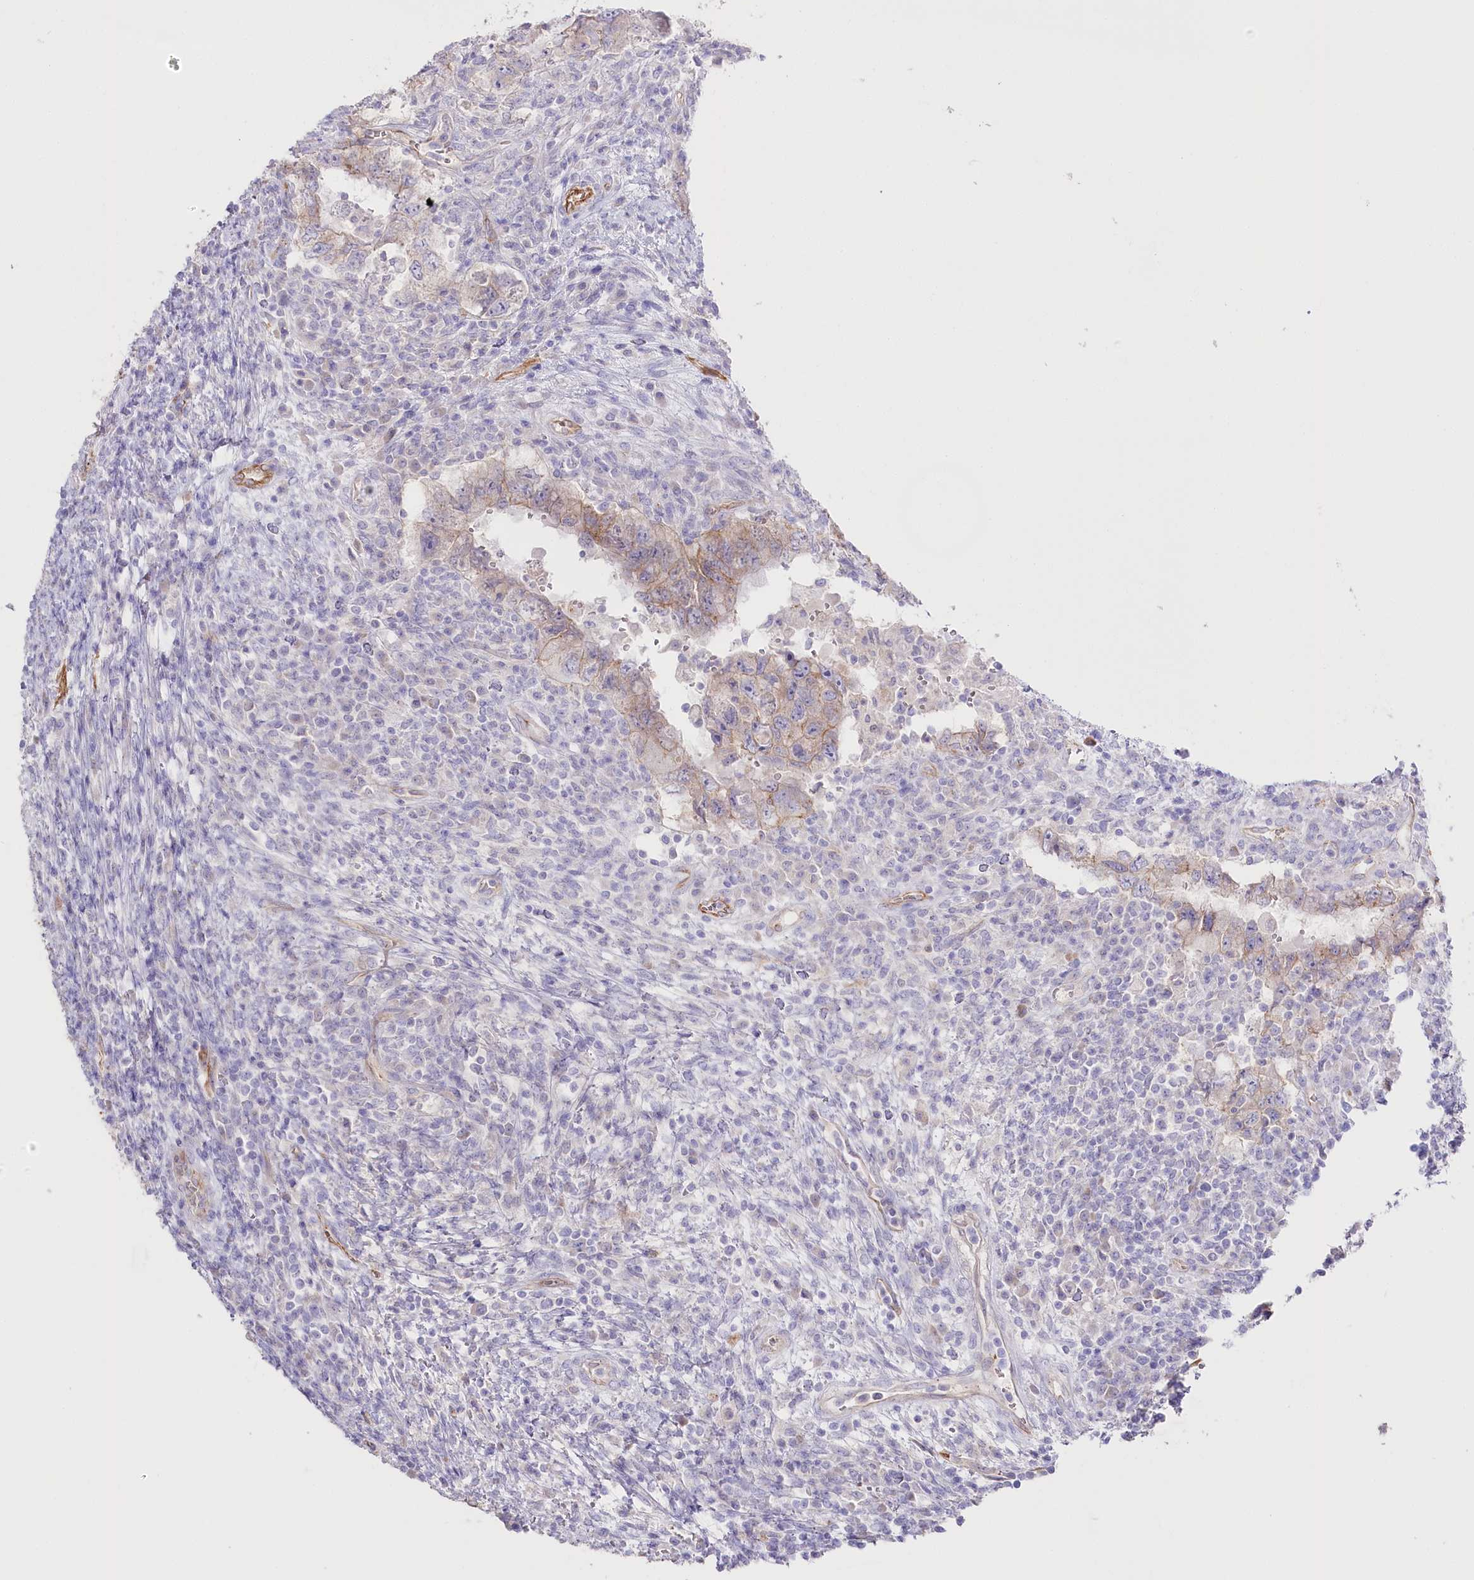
{"staining": {"intensity": "moderate", "quantity": "<25%", "location": "cytoplasmic/membranous"}, "tissue": "testis cancer", "cell_type": "Tumor cells", "image_type": "cancer", "snomed": [{"axis": "morphology", "description": "Carcinoma, Embryonal, NOS"}, {"axis": "topography", "description": "Testis"}], "caption": "Moderate cytoplasmic/membranous staining for a protein is appreciated in approximately <25% of tumor cells of testis cancer using immunohistochemistry (IHC).", "gene": "SLC39A10", "patient": {"sex": "male", "age": 26}}